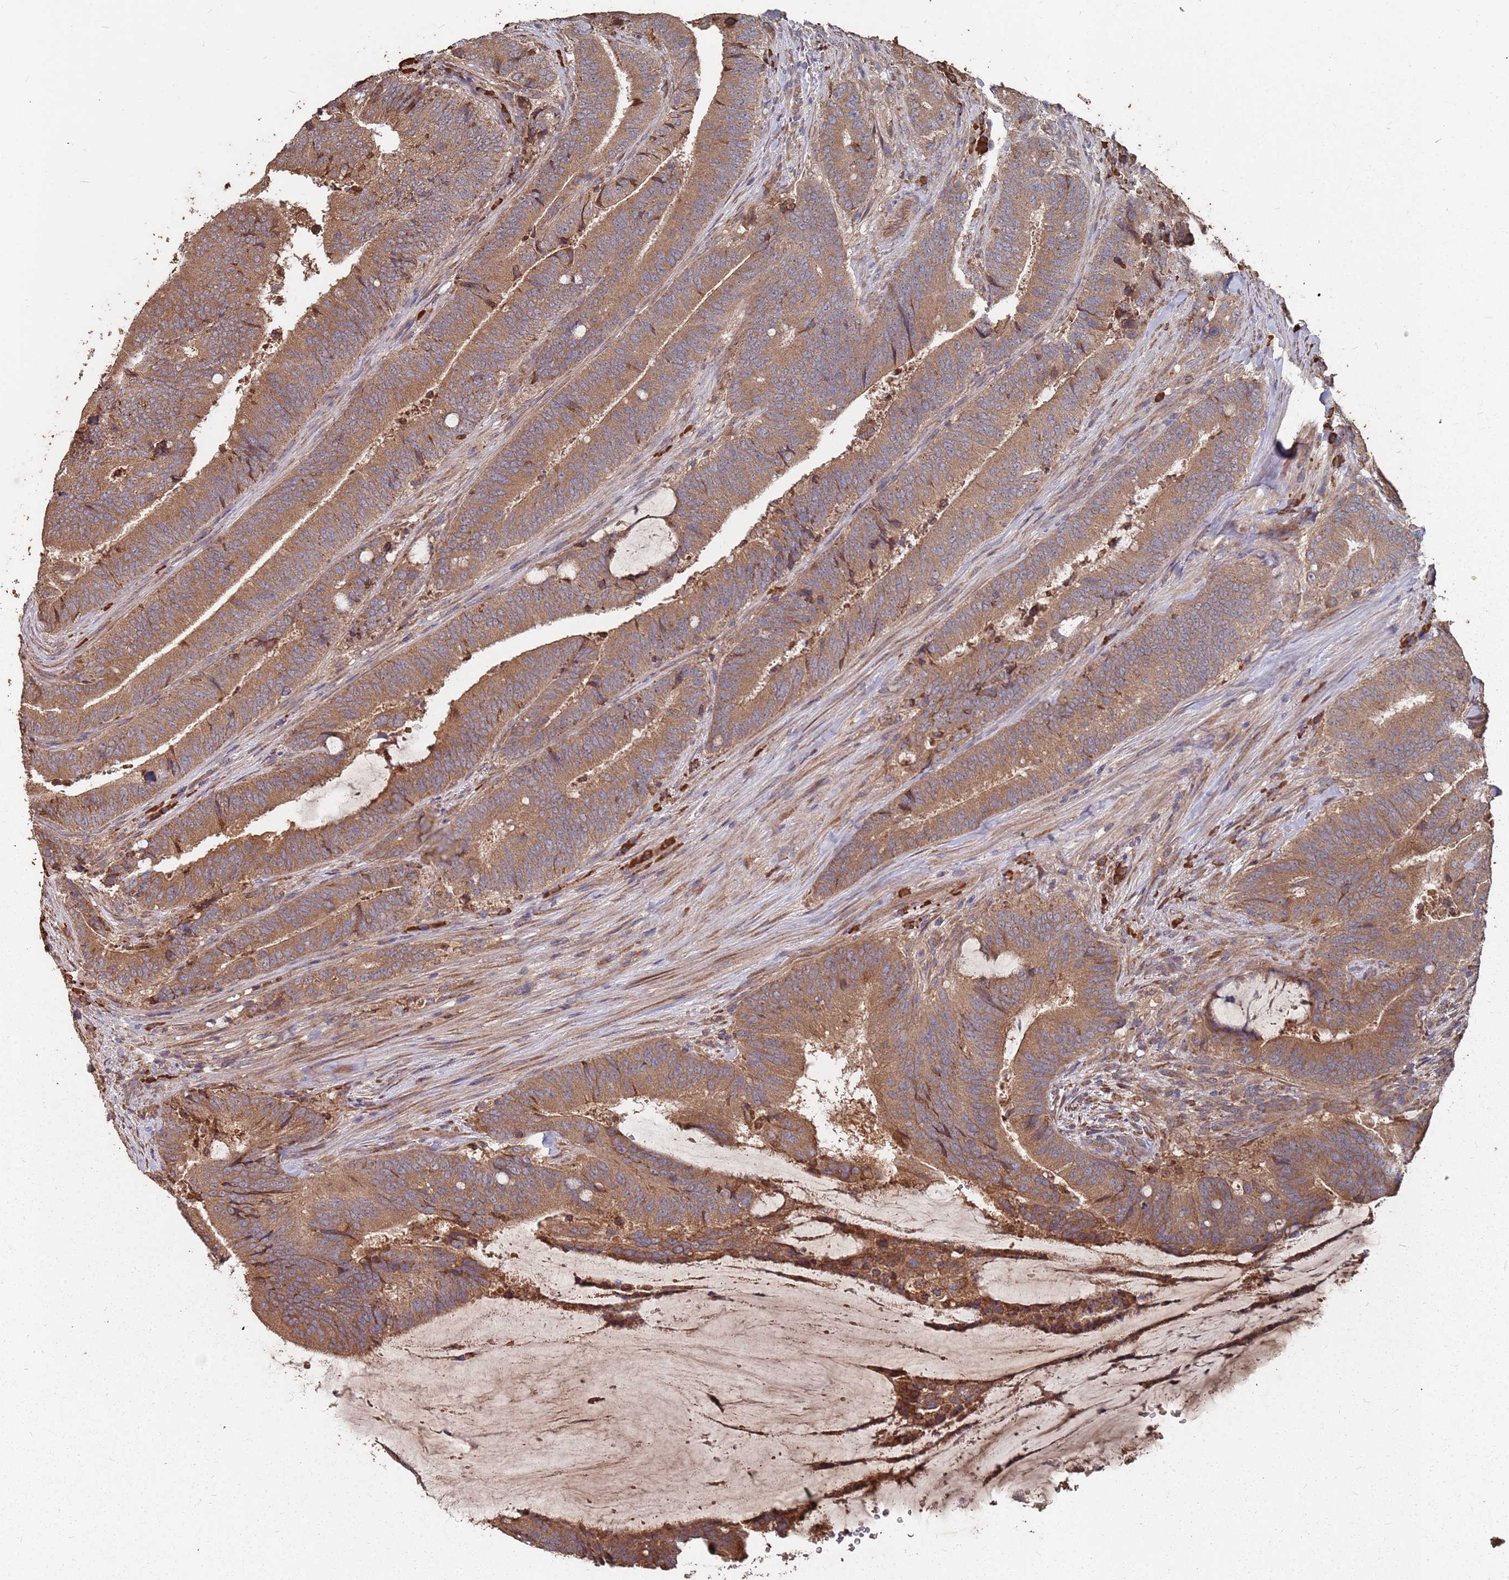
{"staining": {"intensity": "moderate", "quantity": ">75%", "location": "cytoplasmic/membranous"}, "tissue": "colorectal cancer", "cell_type": "Tumor cells", "image_type": "cancer", "snomed": [{"axis": "morphology", "description": "Adenocarcinoma, NOS"}, {"axis": "topography", "description": "Colon"}], "caption": "Adenocarcinoma (colorectal) was stained to show a protein in brown. There is medium levels of moderate cytoplasmic/membranous expression in approximately >75% of tumor cells.", "gene": "ATG5", "patient": {"sex": "female", "age": 43}}